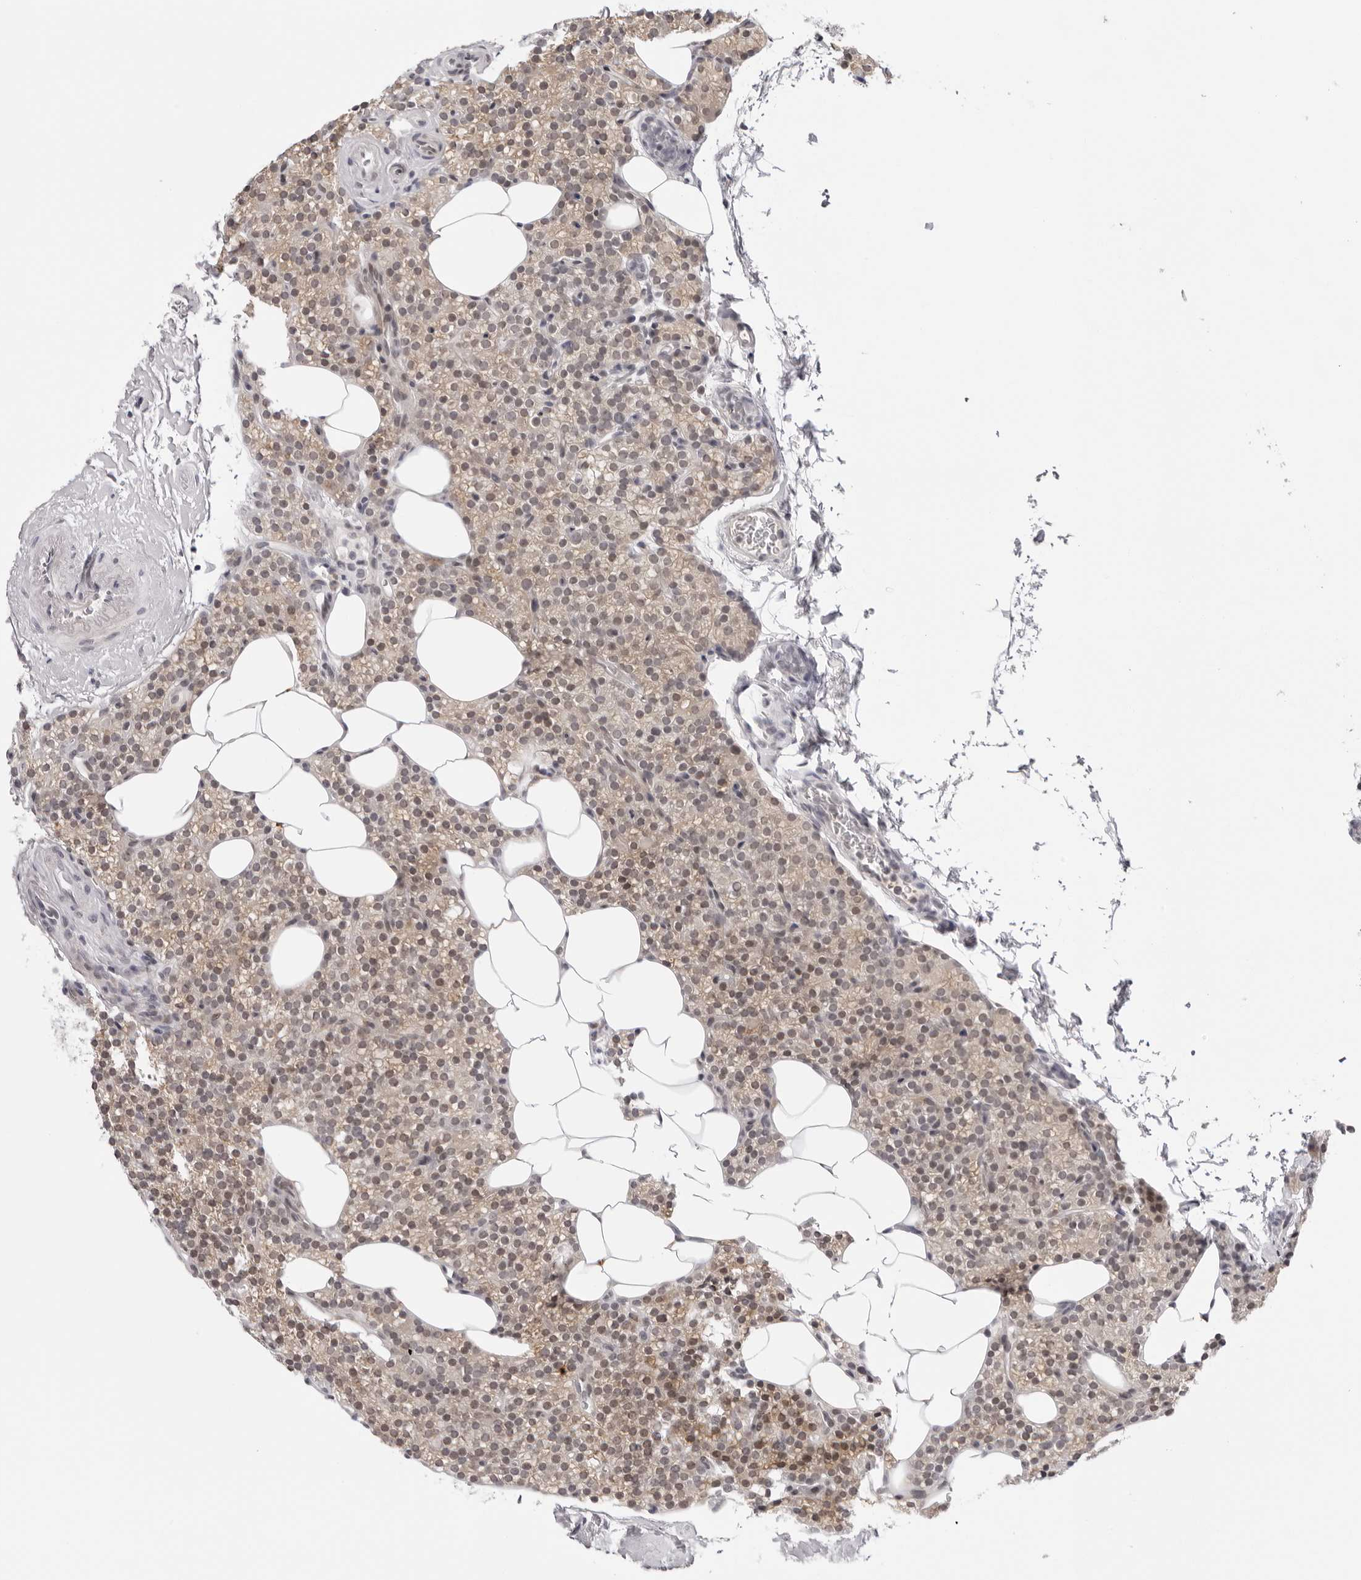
{"staining": {"intensity": "weak", "quantity": "<25%", "location": "cytoplasmic/membranous,nuclear"}, "tissue": "parathyroid gland", "cell_type": "Glandular cells", "image_type": "normal", "snomed": [{"axis": "morphology", "description": "Normal tissue, NOS"}, {"axis": "topography", "description": "Parathyroid gland"}], "caption": "Human parathyroid gland stained for a protein using immunohistochemistry (IHC) demonstrates no staining in glandular cells.", "gene": "PRUNE1", "patient": {"sex": "female", "age": 56}}